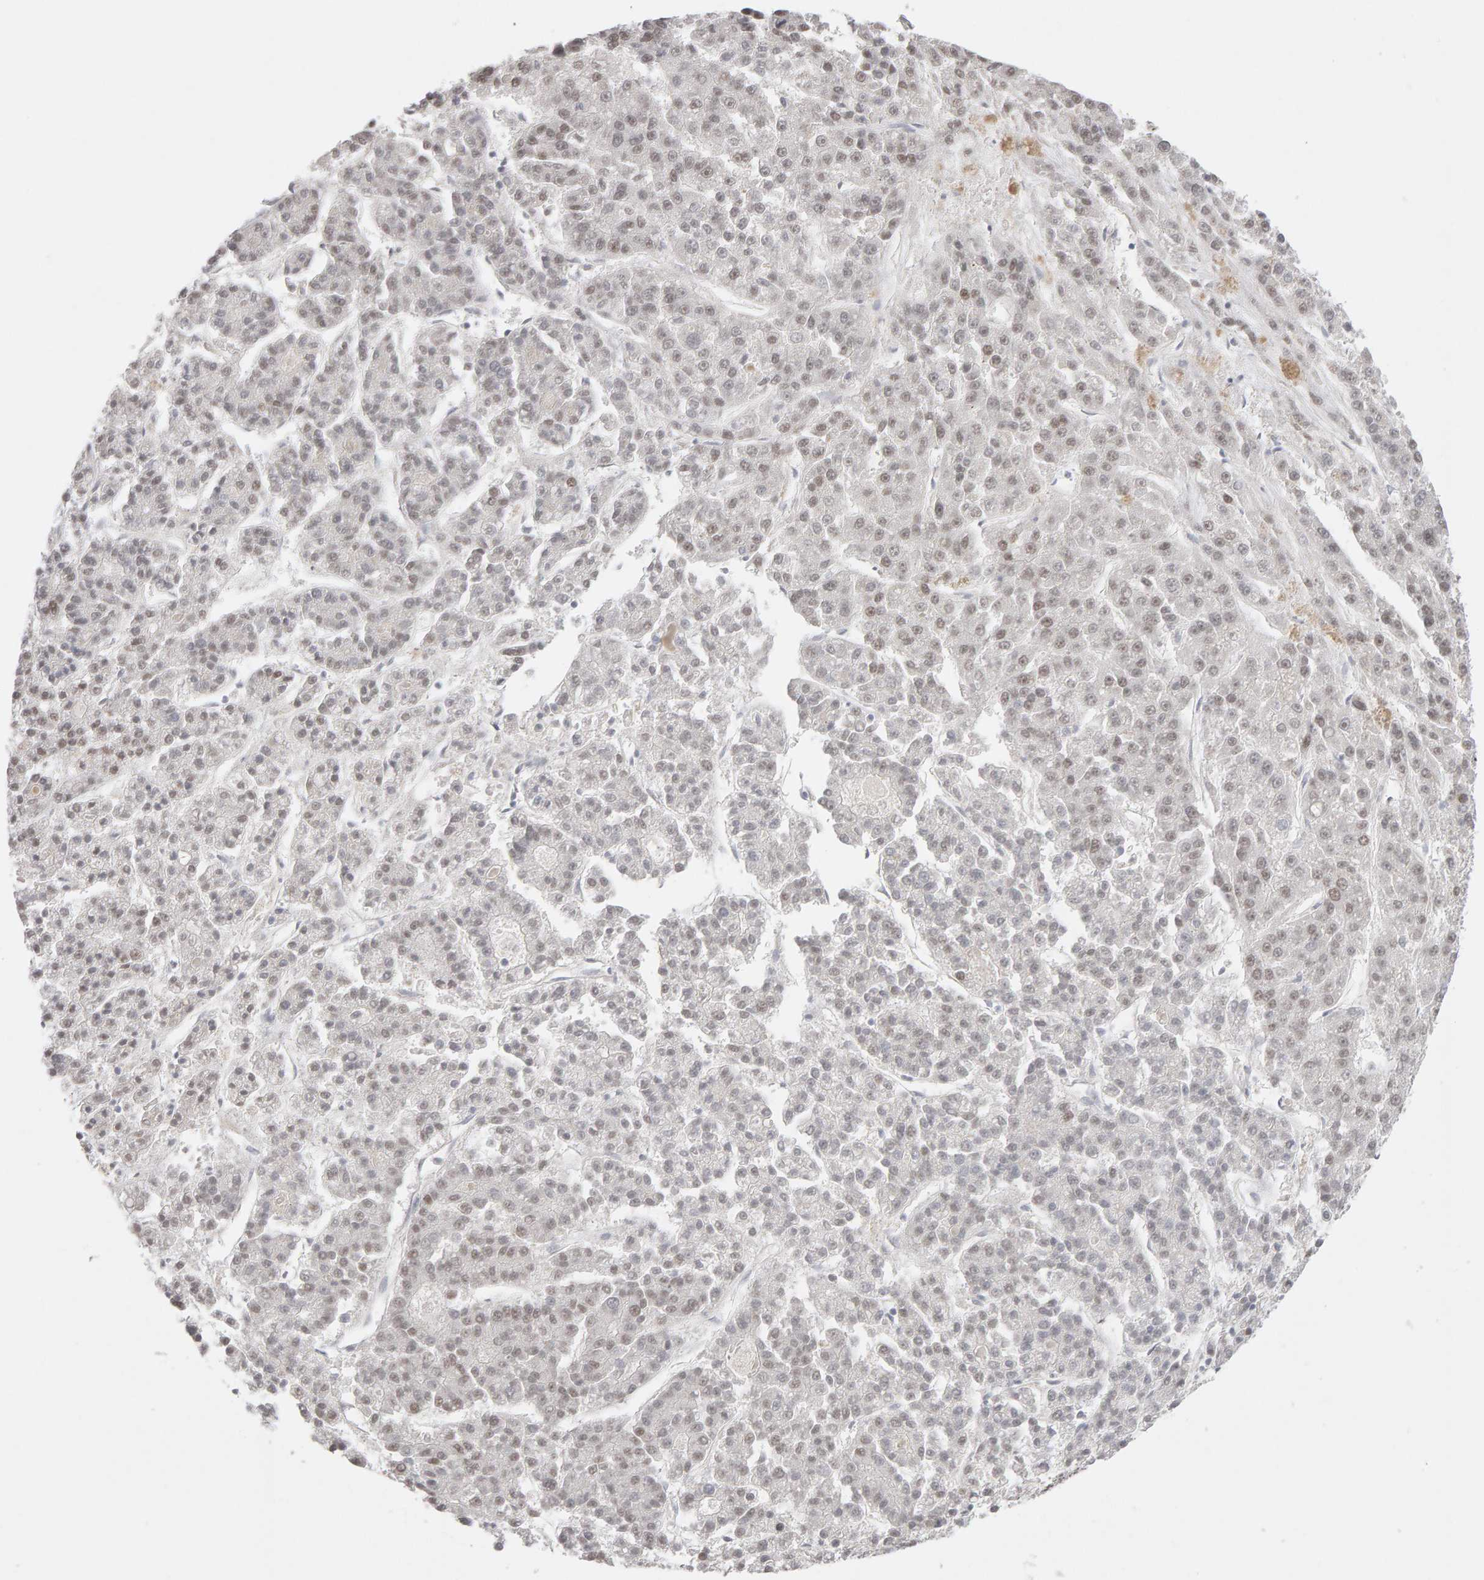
{"staining": {"intensity": "weak", "quantity": ">75%", "location": "nuclear"}, "tissue": "liver cancer", "cell_type": "Tumor cells", "image_type": "cancer", "snomed": [{"axis": "morphology", "description": "Carcinoma, Hepatocellular, NOS"}, {"axis": "topography", "description": "Liver"}], "caption": "Weak nuclear expression for a protein is present in about >75% of tumor cells of hepatocellular carcinoma (liver) using immunohistochemistry.", "gene": "HNF4A", "patient": {"sex": "male", "age": 70}}